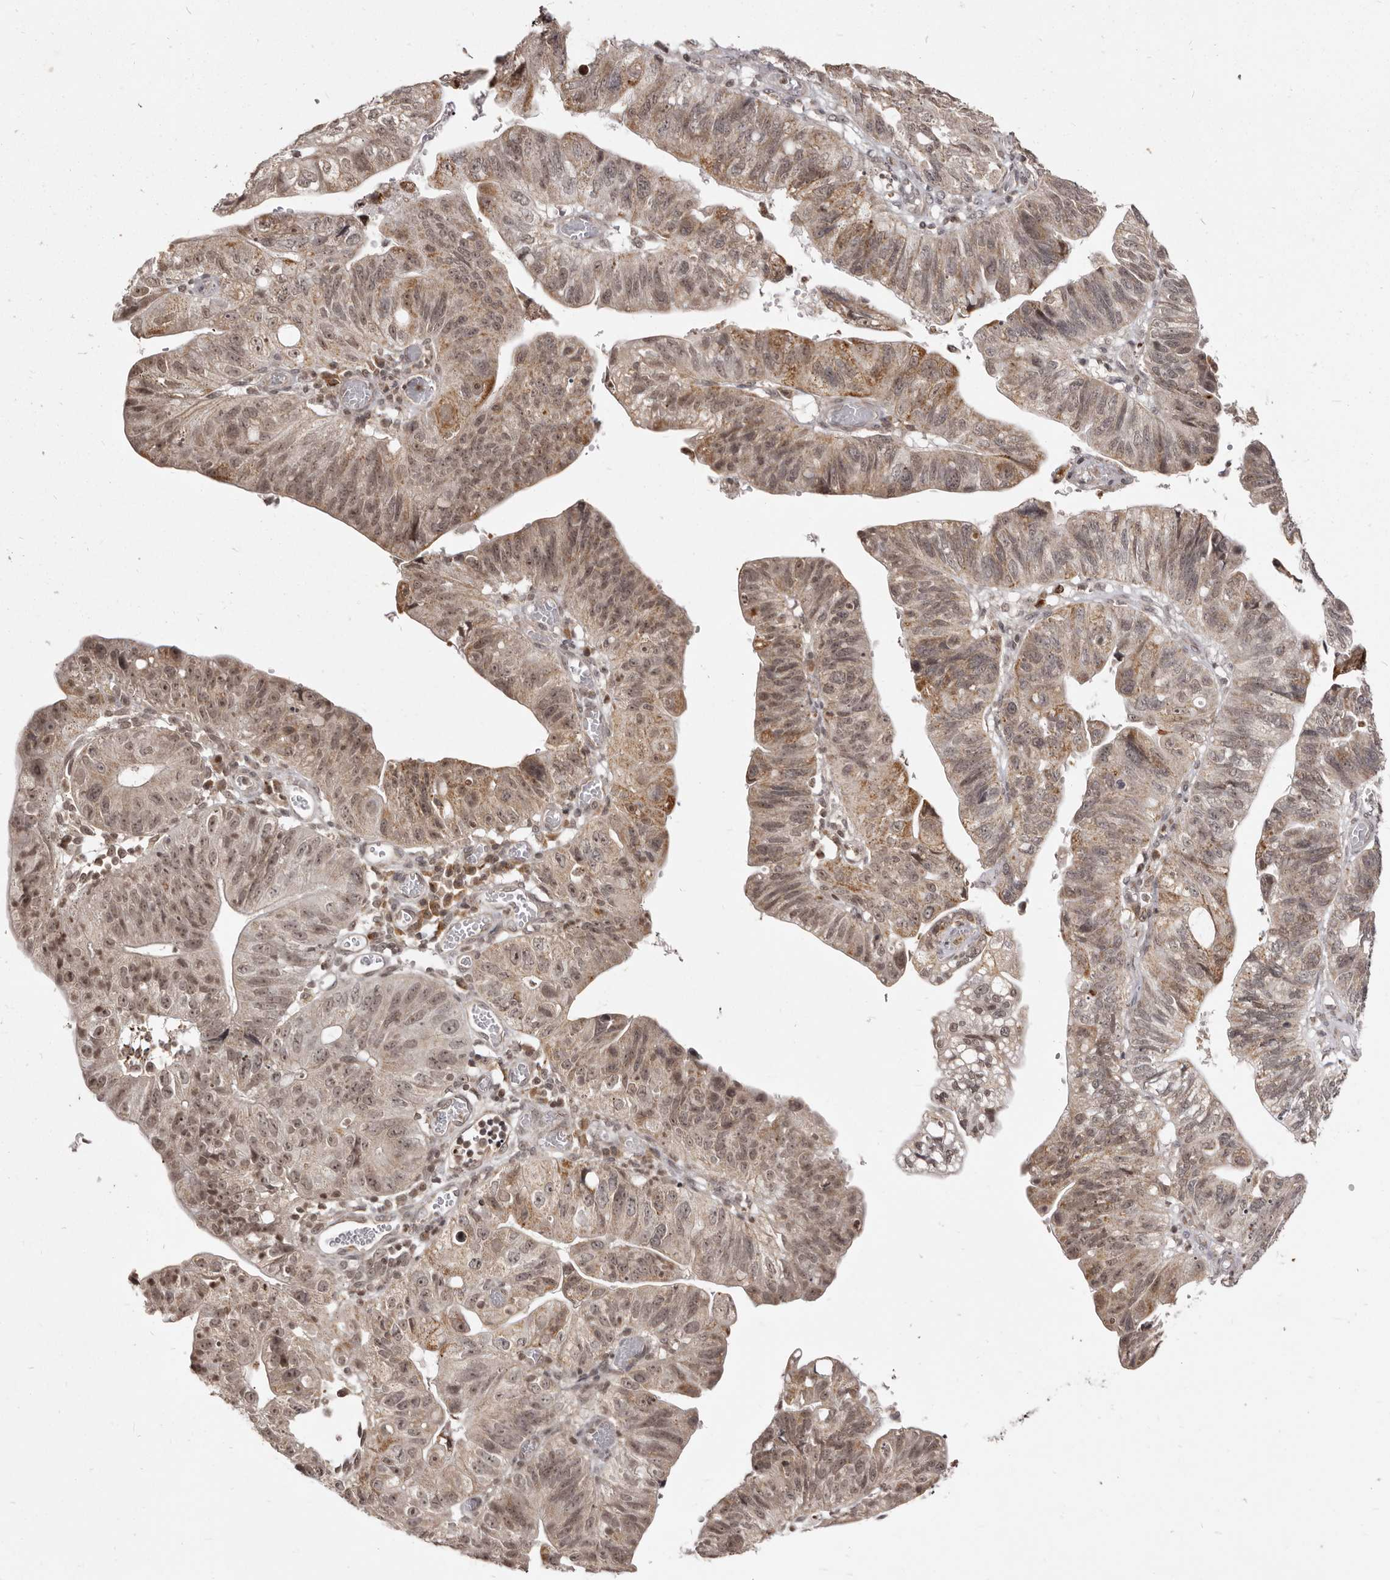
{"staining": {"intensity": "weak", "quantity": ">75%", "location": "cytoplasmic/membranous,nuclear"}, "tissue": "stomach cancer", "cell_type": "Tumor cells", "image_type": "cancer", "snomed": [{"axis": "morphology", "description": "Adenocarcinoma, NOS"}, {"axis": "topography", "description": "Stomach"}], "caption": "Stomach cancer (adenocarcinoma) stained for a protein exhibits weak cytoplasmic/membranous and nuclear positivity in tumor cells.", "gene": "THUMPD1", "patient": {"sex": "male", "age": 59}}